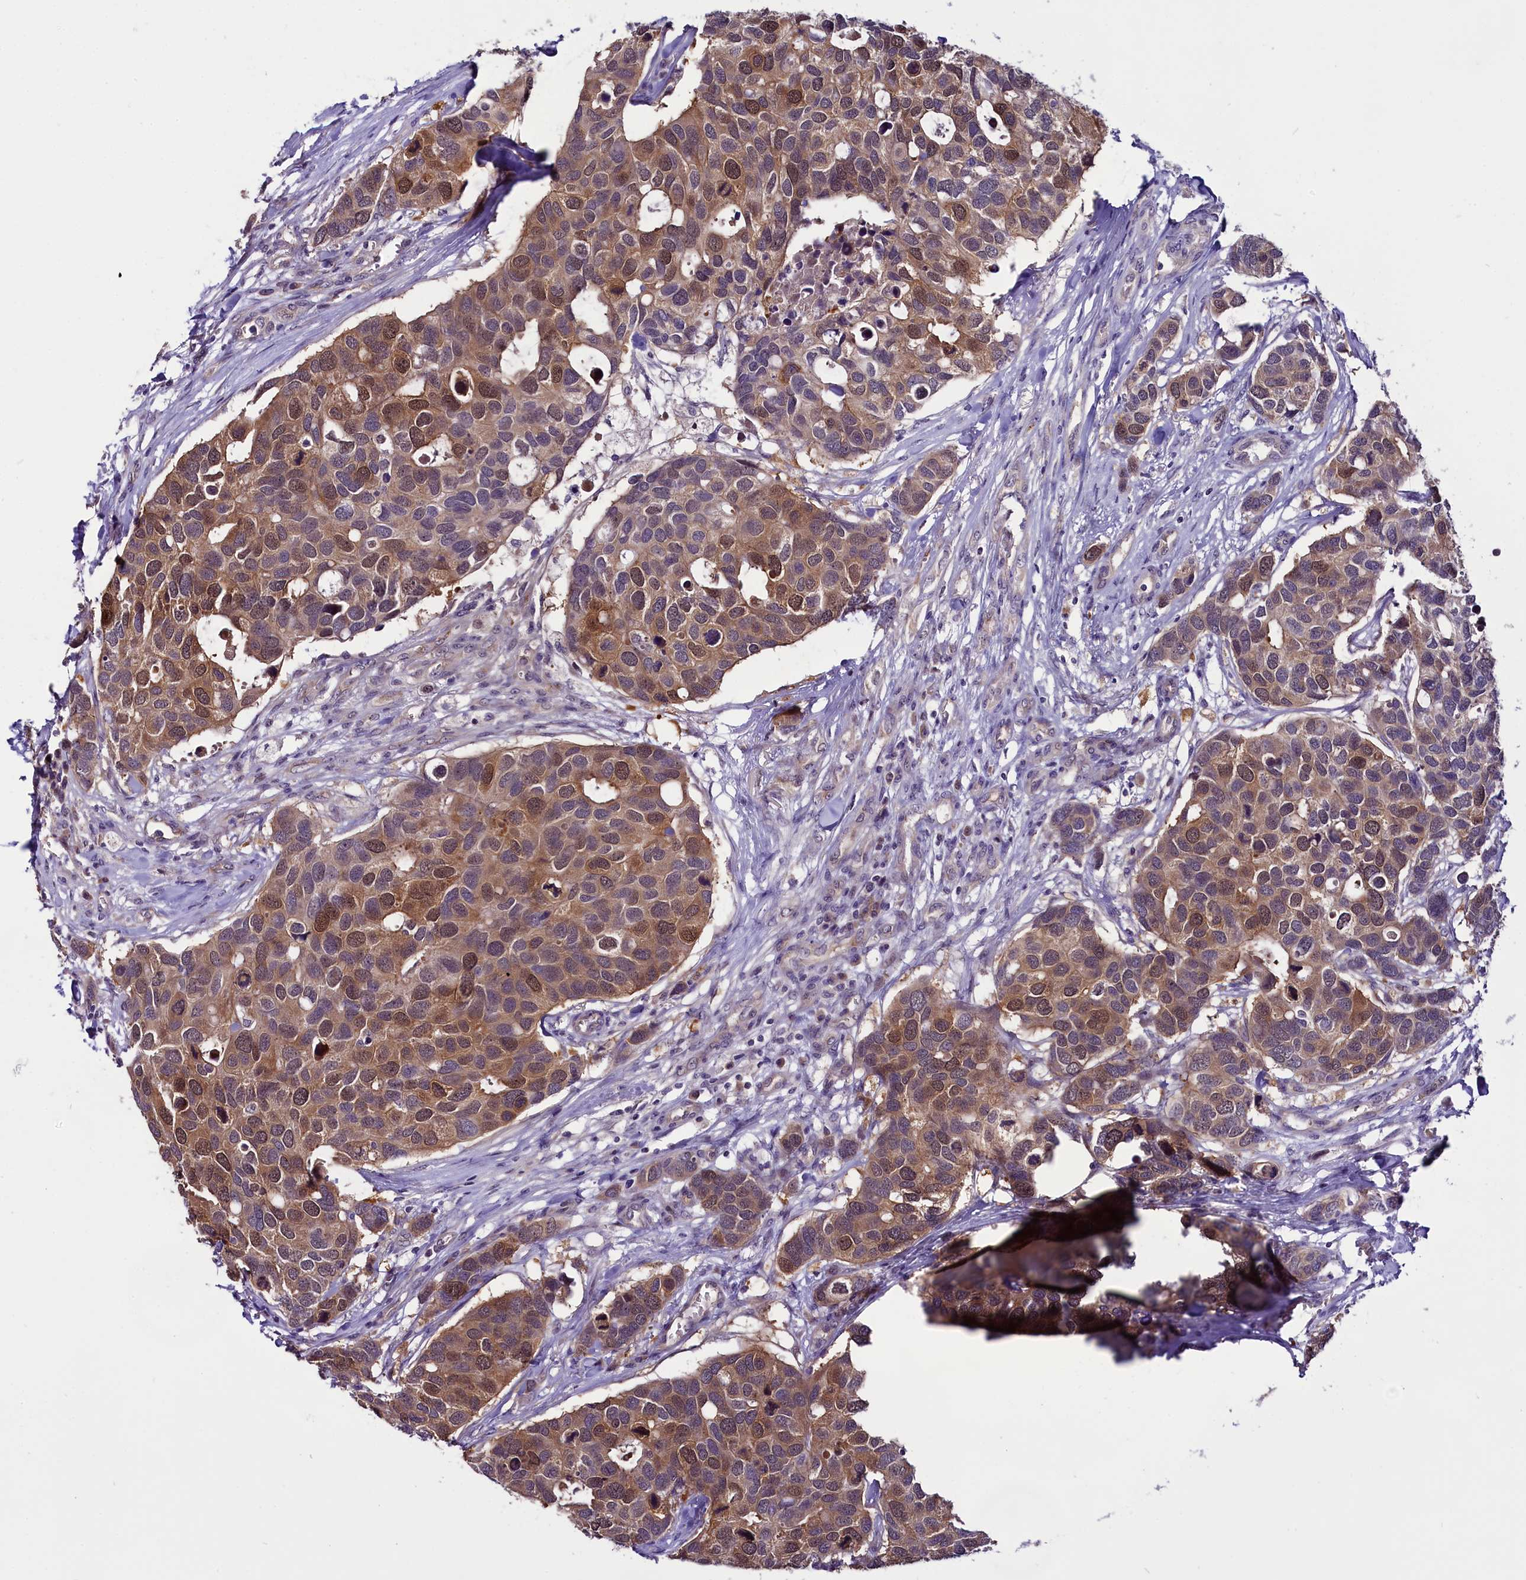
{"staining": {"intensity": "moderate", "quantity": ">75%", "location": "cytoplasmic/membranous,nuclear"}, "tissue": "breast cancer", "cell_type": "Tumor cells", "image_type": "cancer", "snomed": [{"axis": "morphology", "description": "Duct carcinoma"}, {"axis": "topography", "description": "Breast"}], "caption": "Immunohistochemical staining of human breast cancer displays moderate cytoplasmic/membranous and nuclear protein expression in approximately >75% of tumor cells.", "gene": "C9orf40", "patient": {"sex": "female", "age": 83}}